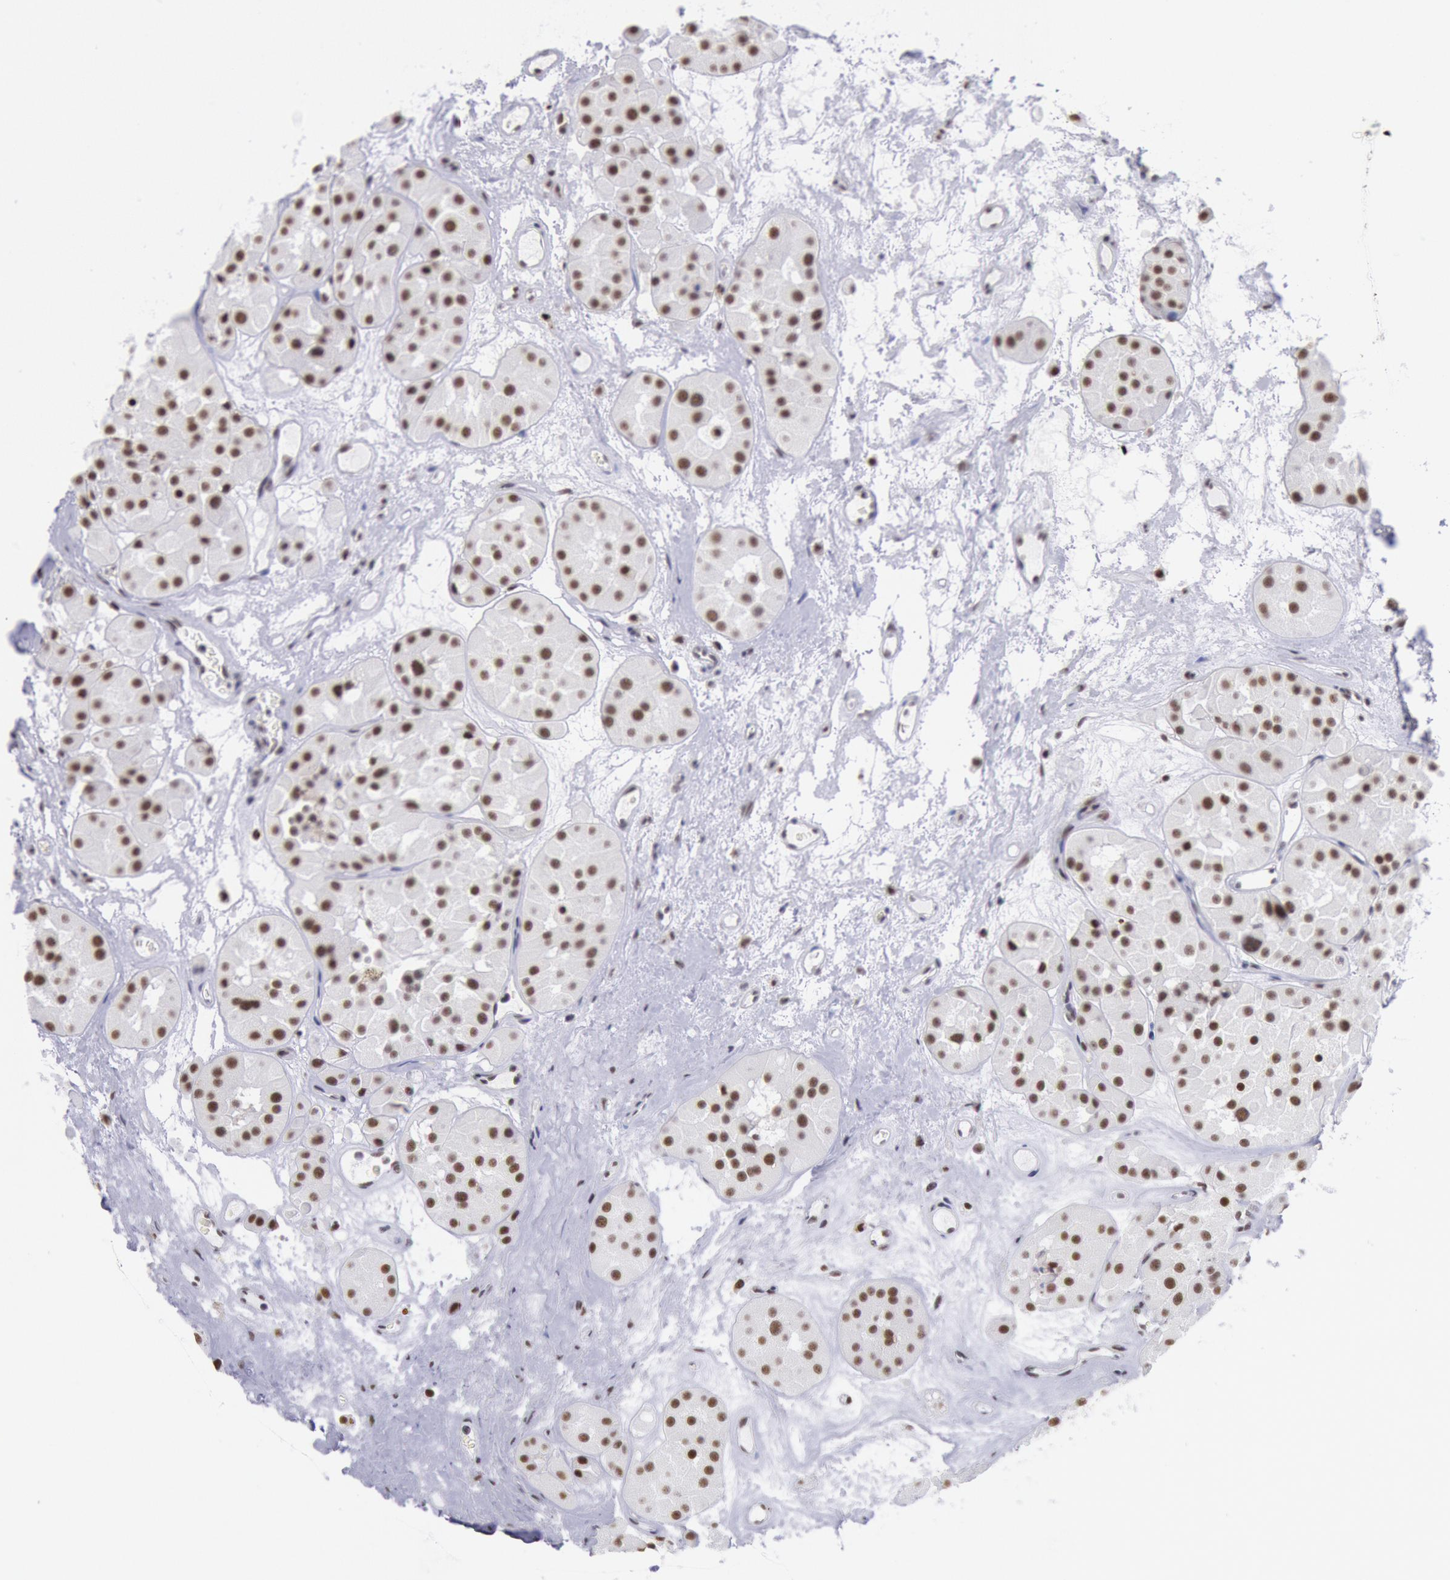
{"staining": {"intensity": "moderate", "quantity": ">75%", "location": "nuclear"}, "tissue": "renal cancer", "cell_type": "Tumor cells", "image_type": "cancer", "snomed": [{"axis": "morphology", "description": "Adenocarcinoma, uncertain malignant potential"}, {"axis": "topography", "description": "Kidney"}], "caption": "Renal adenocarcinoma,  uncertain malignant potential stained for a protein displays moderate nuclear positivity in tumor cells.", "gene": "SNRPD3", "patient": {"sex": "male", "age": 63}}